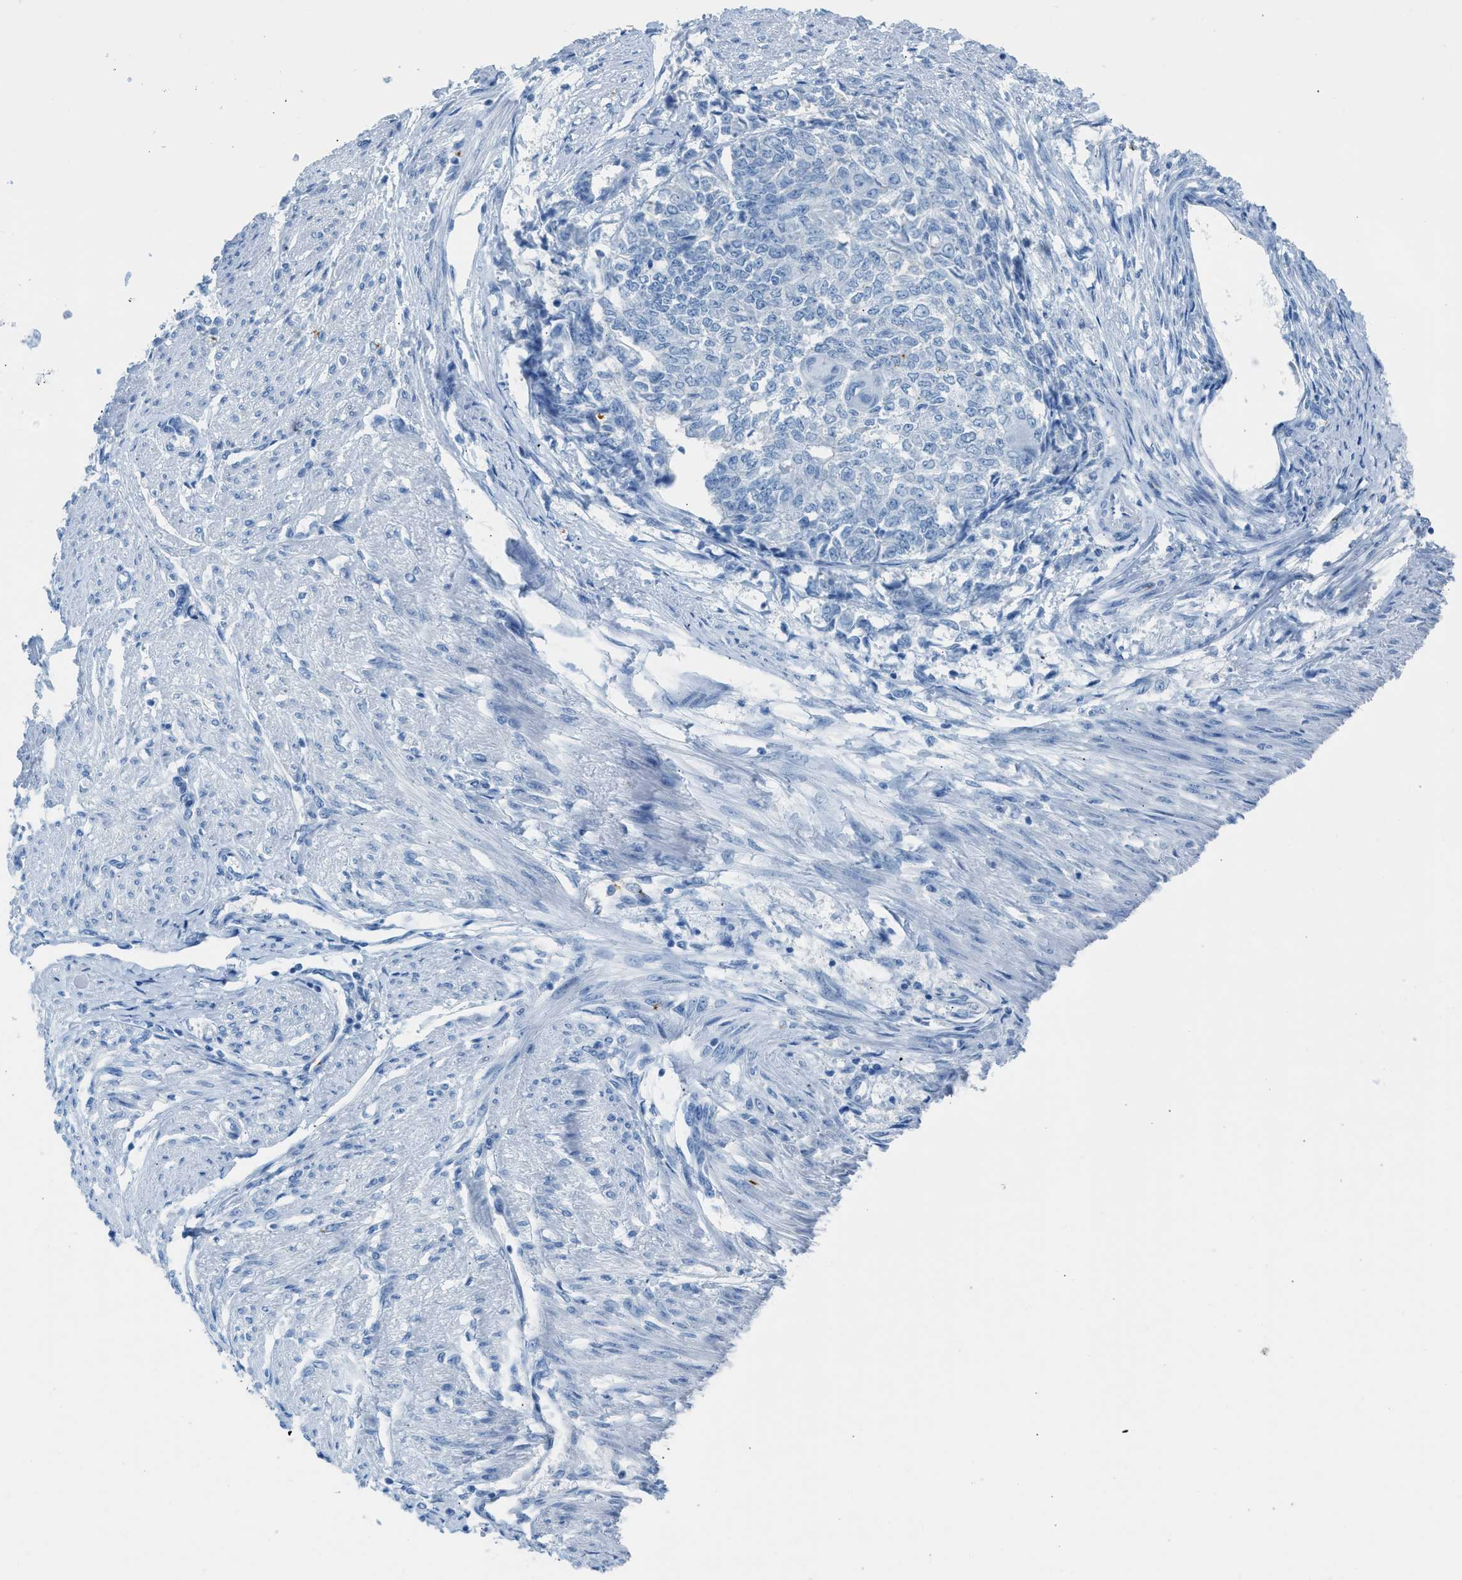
{"staining": {"intensity": "negative", "quantity": "none", "location": "none"}, "tissue": "endometrial cancer", "cell_type": "Tumor cells", "image_type": "cancer", "snomed": [{"axis": "morphology", "description": "Adenocarcinoma, NOS"}, {"axis": "topography", "description": "Endometrium"}], "caption": "Histopathology image shows no significant protein positivity in tumor cells of endometrial adenocarcinoma. Brightfield microscopy of immunohistochemistry stained with DAB (3,3'-diaminobenzidine) (brown) and hematoxylin (blue), captured at high magnification.", "gene": "FAIM2", "patient": {"sex": "female", "age": 32}}